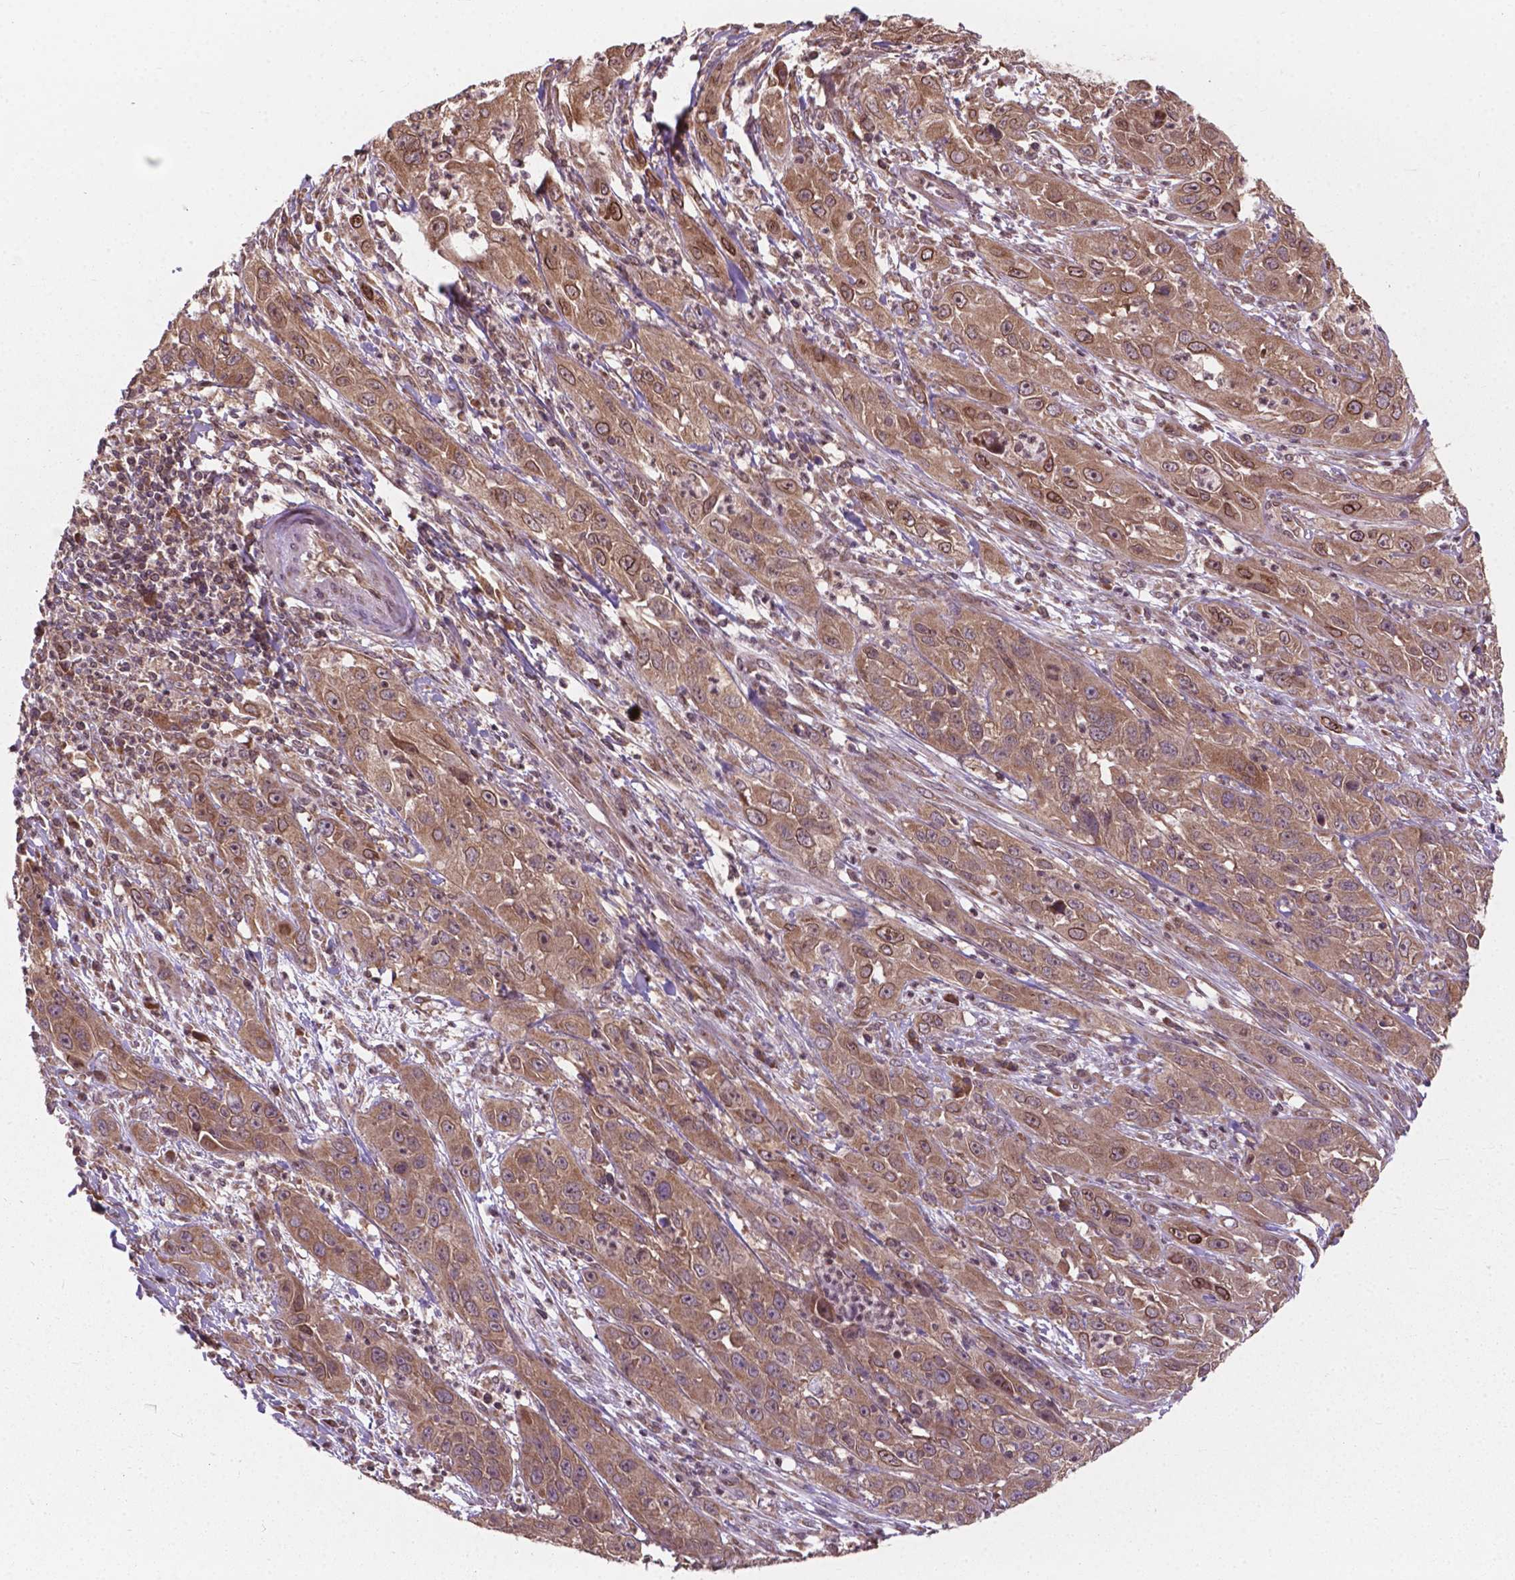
{"staining": {"intensity": "weak", "quantity": ">75%", "location": "cytoplasmic/membranous,nuclear"}, "tissue": "cervical cancer", "cell_type": "Tumor cells", "image_type": "cancer", "snomed": [{"axis": "morphology", "description": "Squamous cell carcinoma, NOS"}, {"axis": "topography", "description": "Cervix"}], "caption": "This image exhibits squamous cell carcinoma (cervical) stained with IHC to label a protein in brown. The cytoplasmic/membranous and nuclear of tumor cells show weak positivity for the protein. Nuclei are counter-stained blue.", "gene": "MRPL33", "patient": {"sex": "female", "age": 32}}